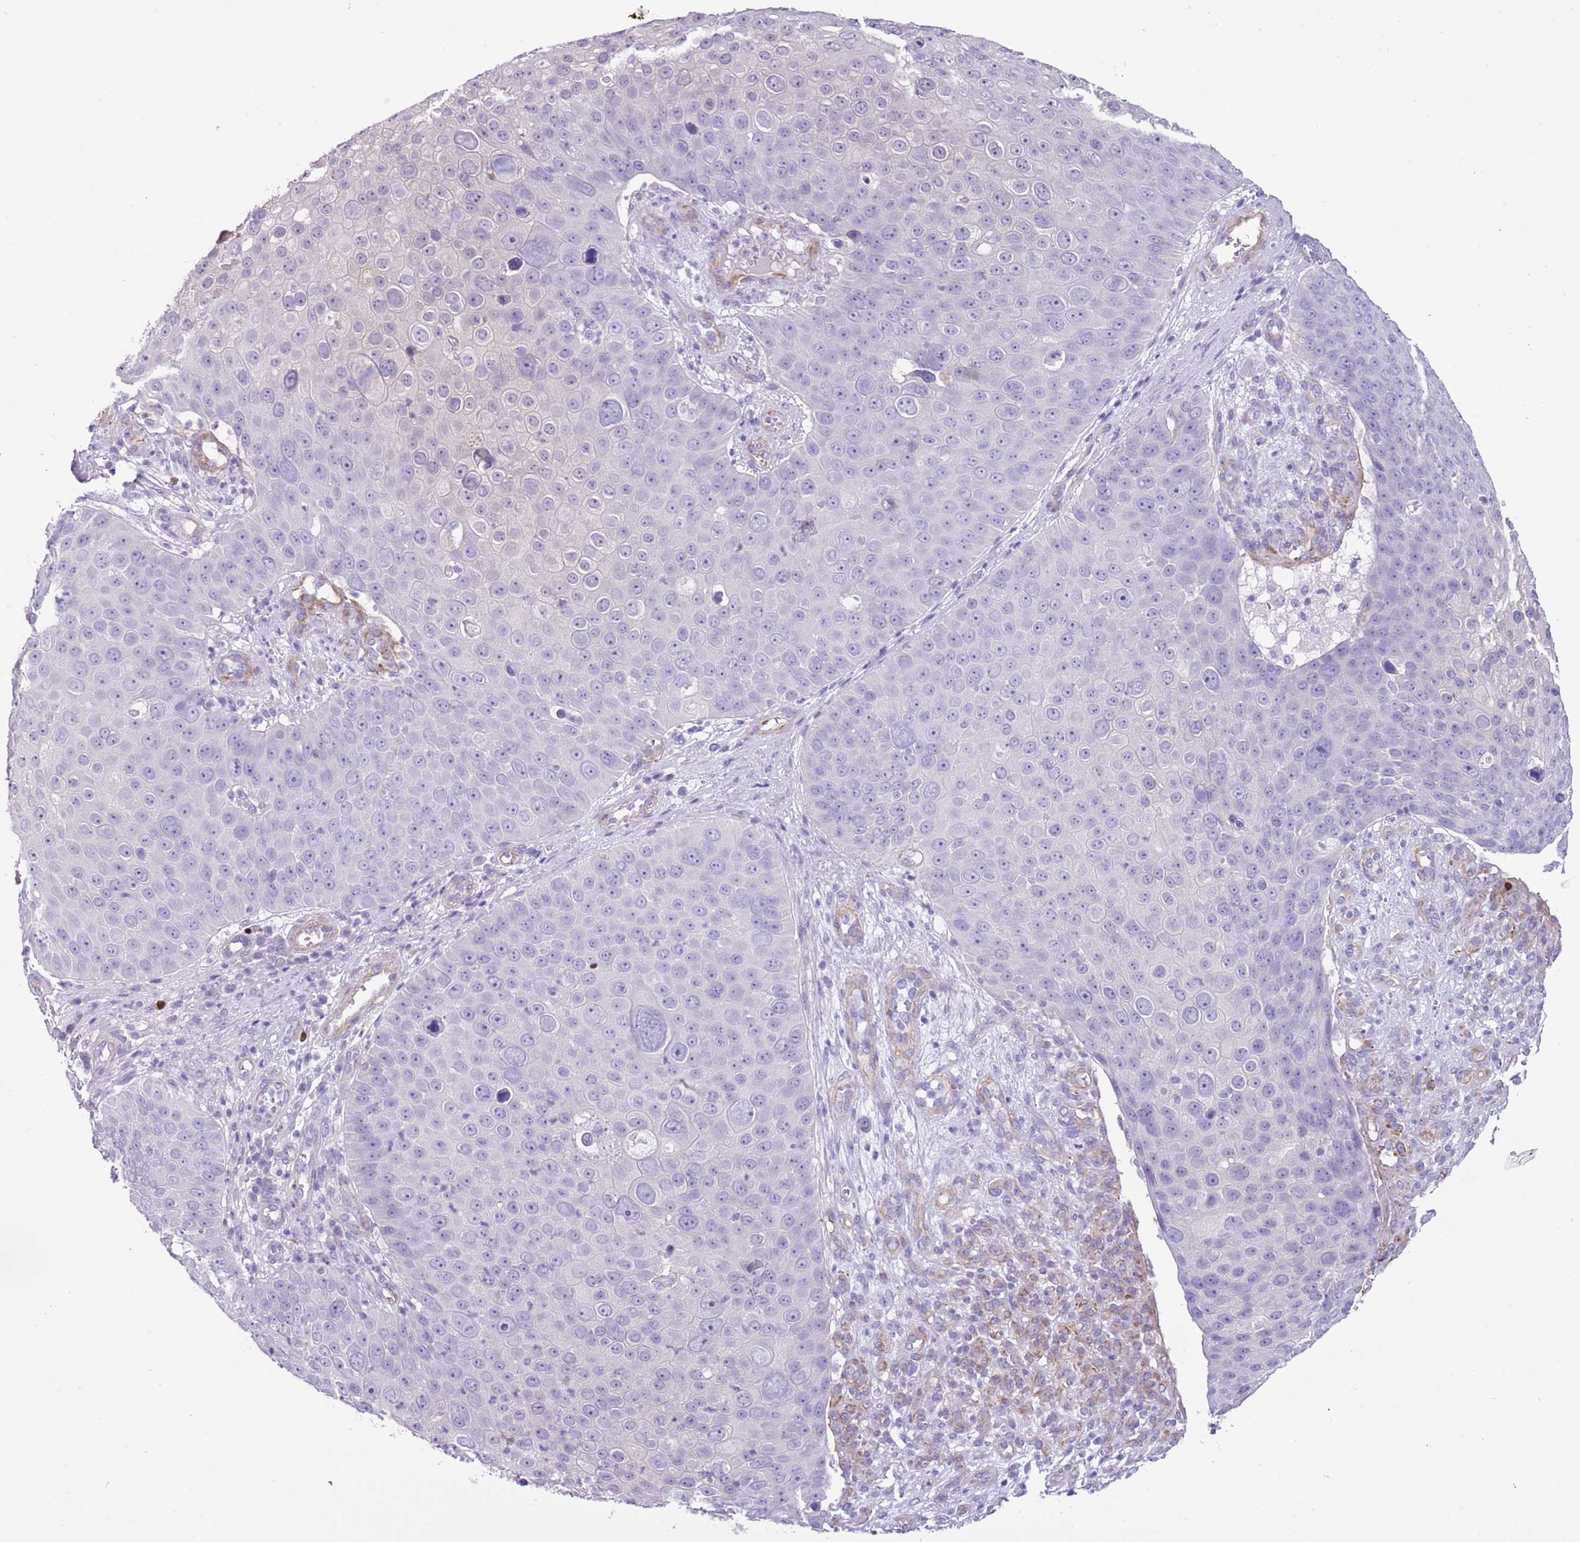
{"staining": {"intensity": "negative", "quantity": "none", "location": "none"}, "tissue": "skin cancer", "cell_type": "Tumor cells", "image_type": "cancer", "snomed": [{"axis": "morphology", "description": "Squamous cell carcinoma, NOS"}, {"axis": "topography", "description": "Skin"}], "caption": "Micrograph shows no protein positivity in tumor cells of skin cancer tissue.", "gene": "TSGA13", "patient": {"sex": "male", "age": 71}}